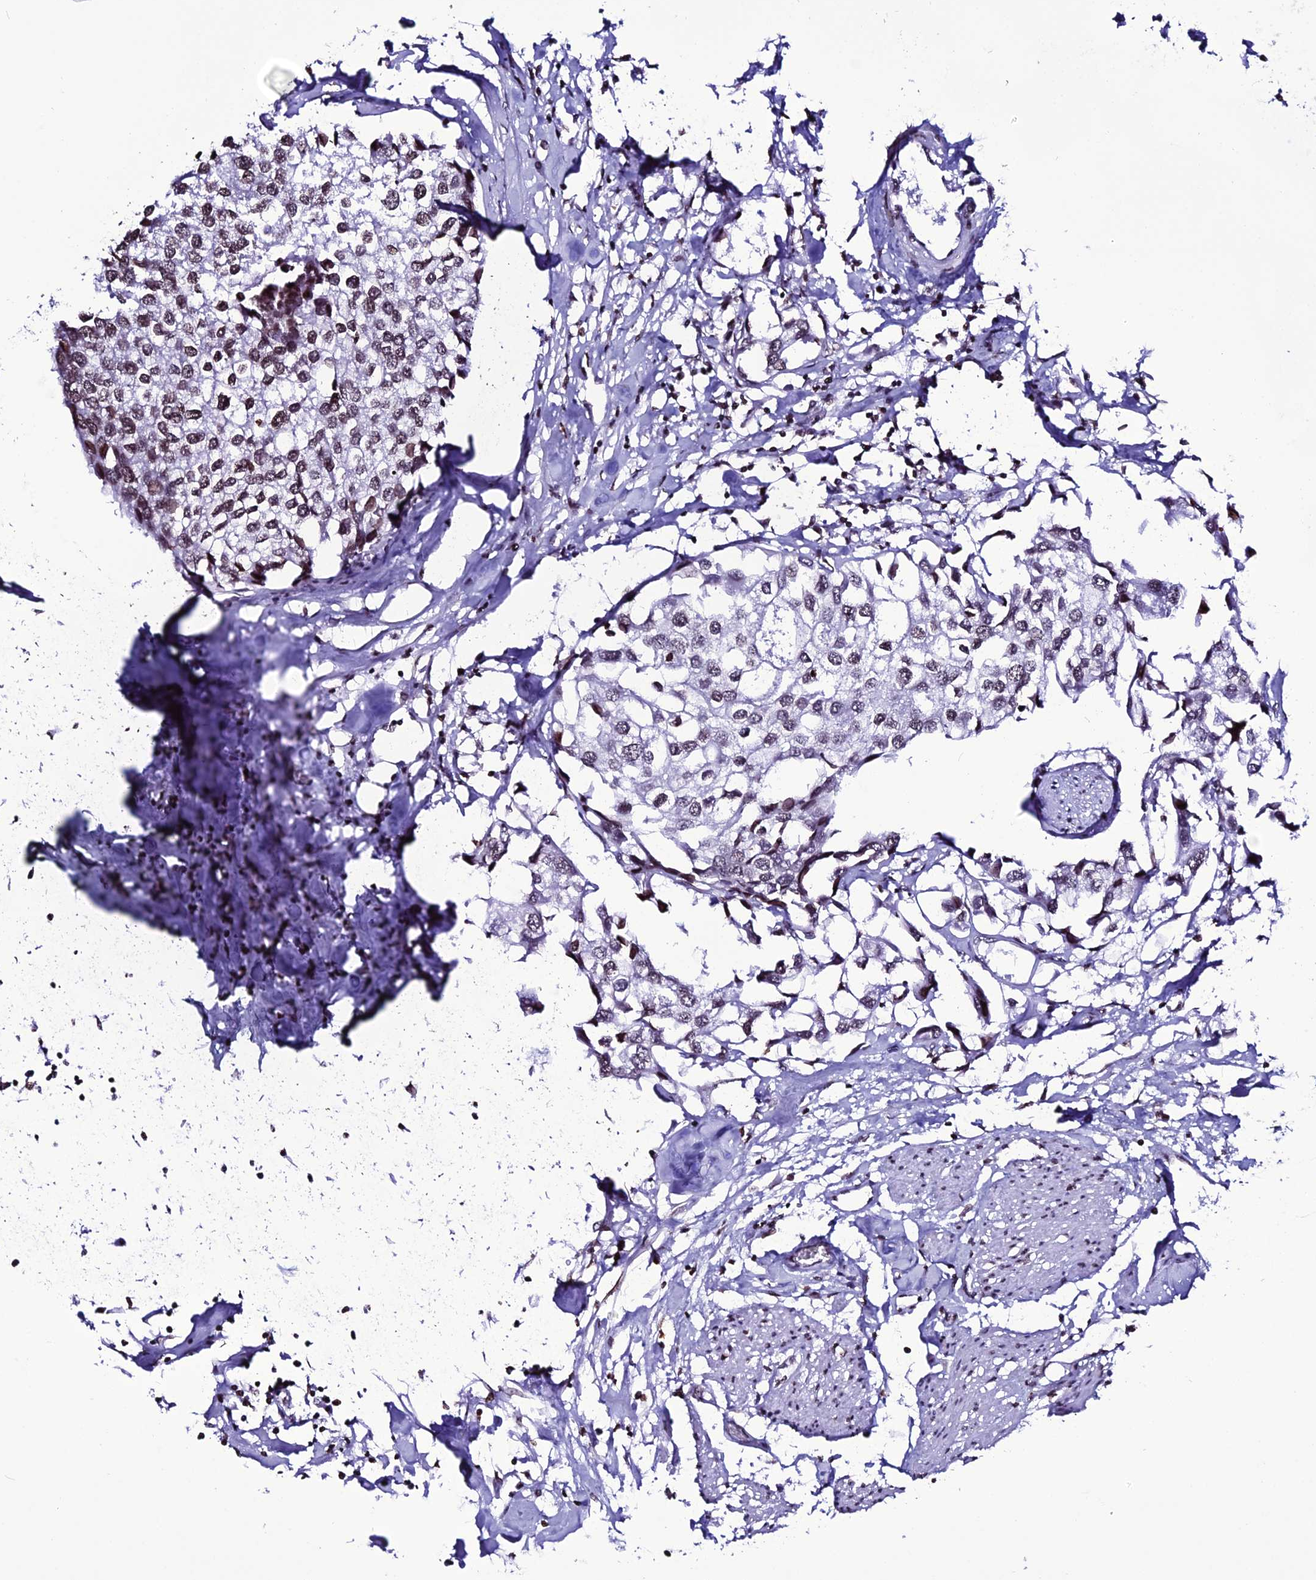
{"staining": {"intensity": "moderate", "quantity": ">75%", "location": "nuclear"}, "tissue": "urothelial cancer", "cell_type": "Tumor cells", "image_type": "cancer", "snomed": [{"axis": "morphology", "description": "Urothelial carcinoma, High grade"}, {"axis": "topography", "description": "Urinary bladder"}], "caption": "High-power microscopy captured an IHC image of high-grade urothelial carcinoma, revealing moderate nuclear expression in approximately >75% of tumor cells.", "gene": "MACROH2A2", "patient": {"sex": "male", "age": 64}}